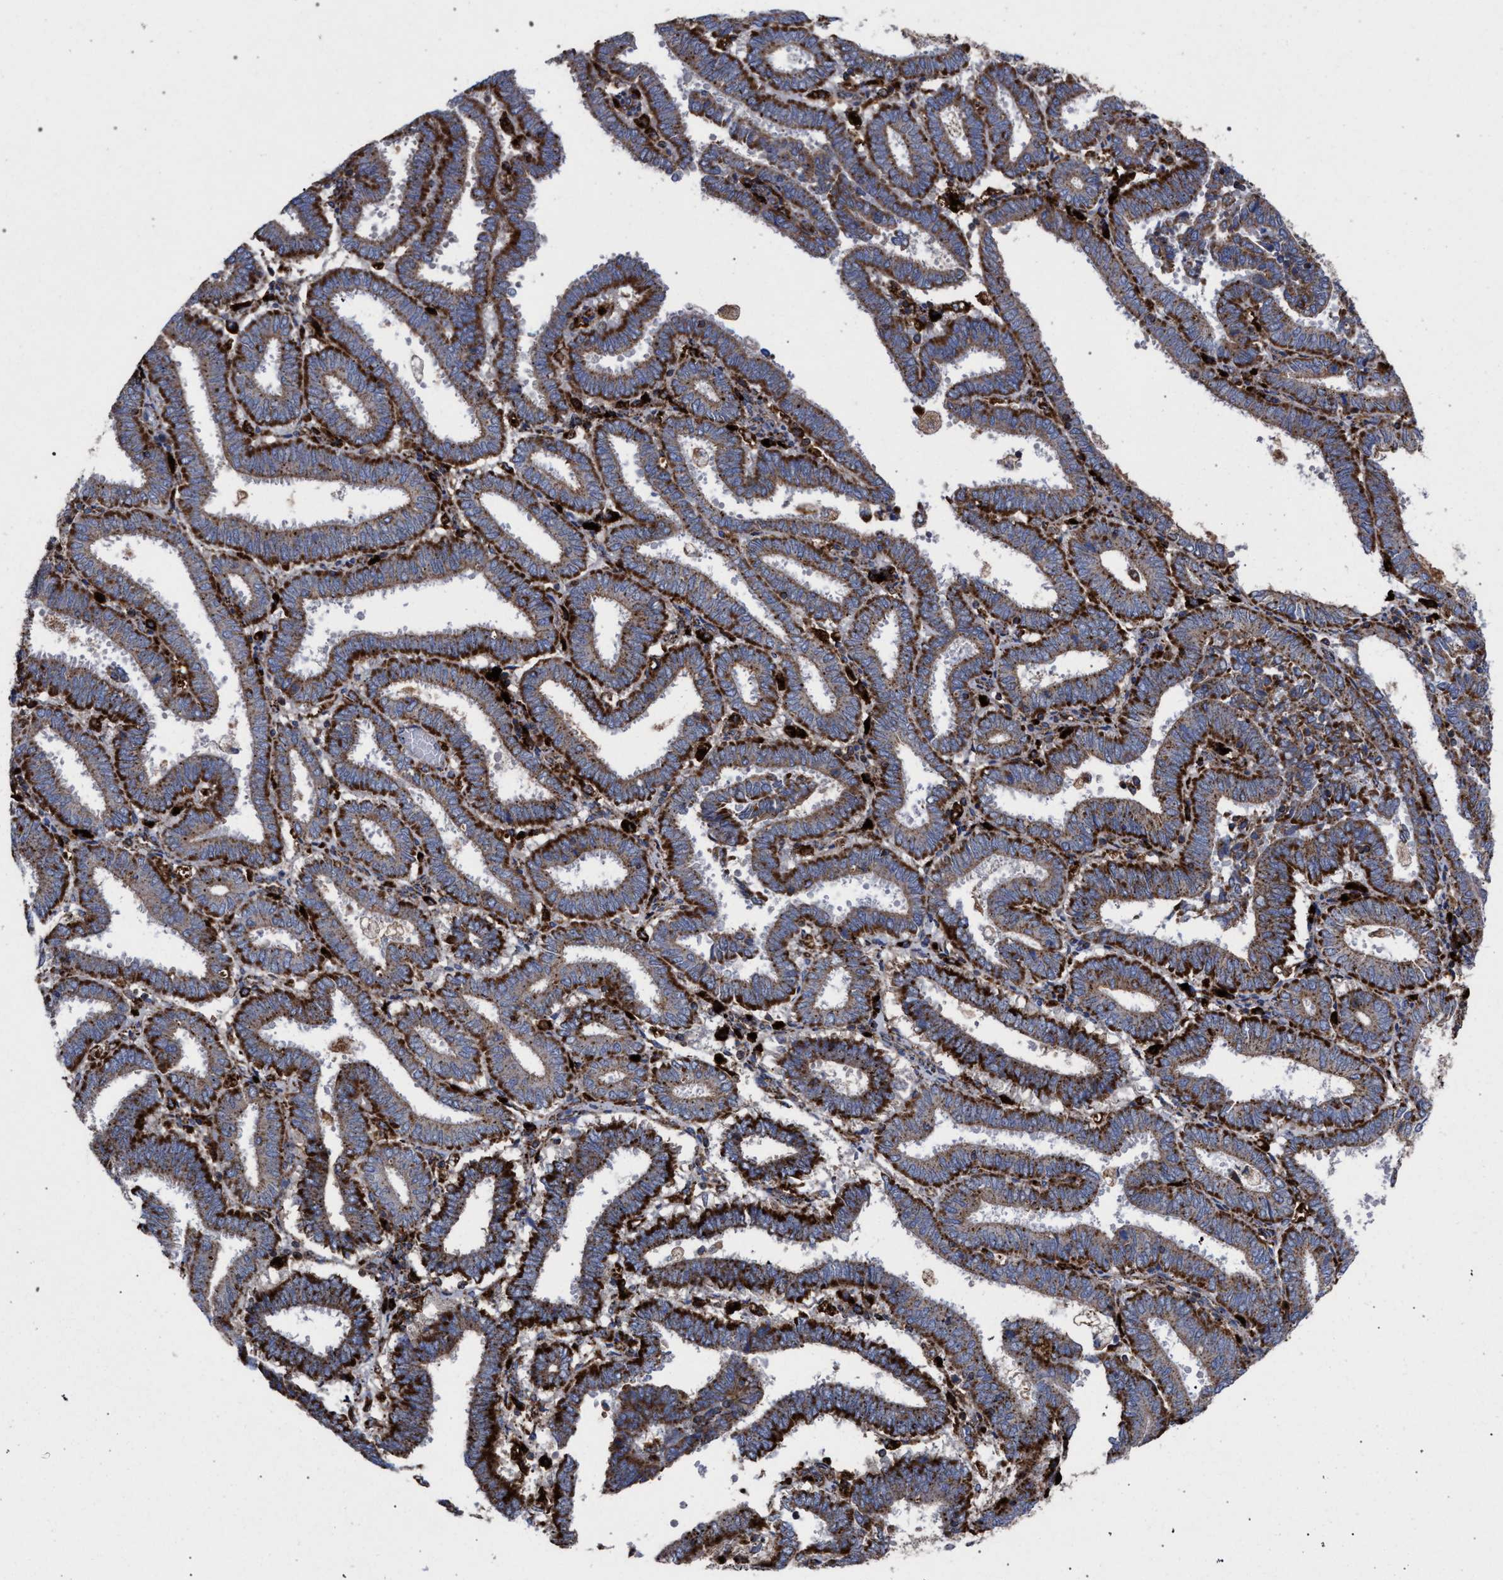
{"staining": {"intensity": "strong", "quantity": ">75%", "location": "cytoplasmic/membranous"}, "tissue": "endometrial cancer", "cell_type": "Tumor cells", "image_type": "cancer", "snomed": [{"axis": "morphology", "description": "Adenocarcinoma, NOS"}, {"axis": "topography", "description": "Uterus"}], "caption": "Immunohistochemical staining of human adenocarcinoma (endometrial) exhibits high levels of strong cytoplasmic/membranous staining in approximately >75% of tumor cells. (IHC, brightfield microscopy, high magnification).", "gene": "PPT1", "patient": {"sex": "female", "age": 83}}